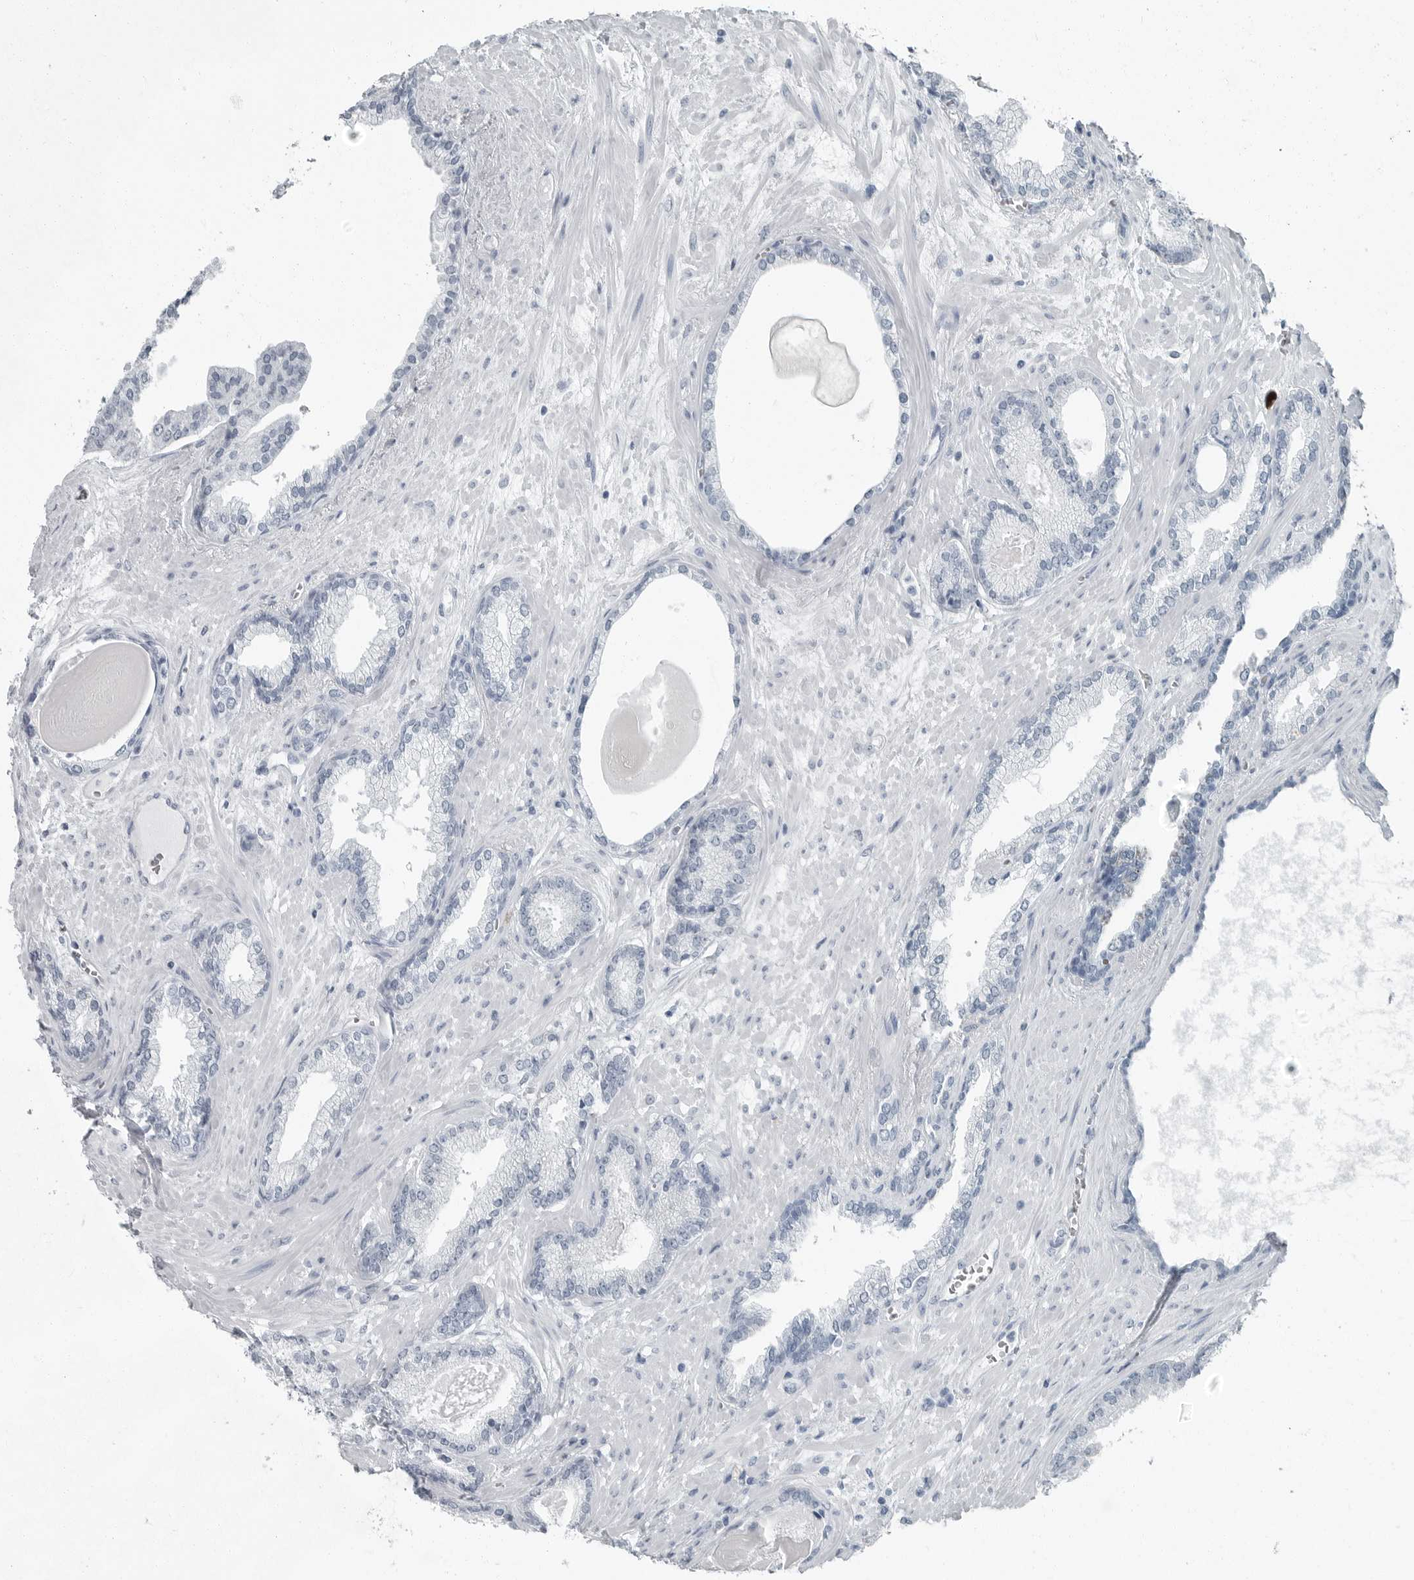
{"staining": {"intensity": "negative", "quantity": "none", "location": "none"}, "tissue": "prostate cancer", "cell_type": "Tumor cells", "image_type": "cancer", "snomed": [{"axis": "morphology", "description": "Adenocarcinoma, Low grade"}, {"axis": "topography", "description": "Prostate"}], "caption": "This is an immunohistochemistry (IHC) photomicrograph of human prostate cancer (low-grade adenocarcinoma). There is no staining in tumor cells.", "gene": "ZPBP2", "patient": {"sex": "male", "age": 70}}